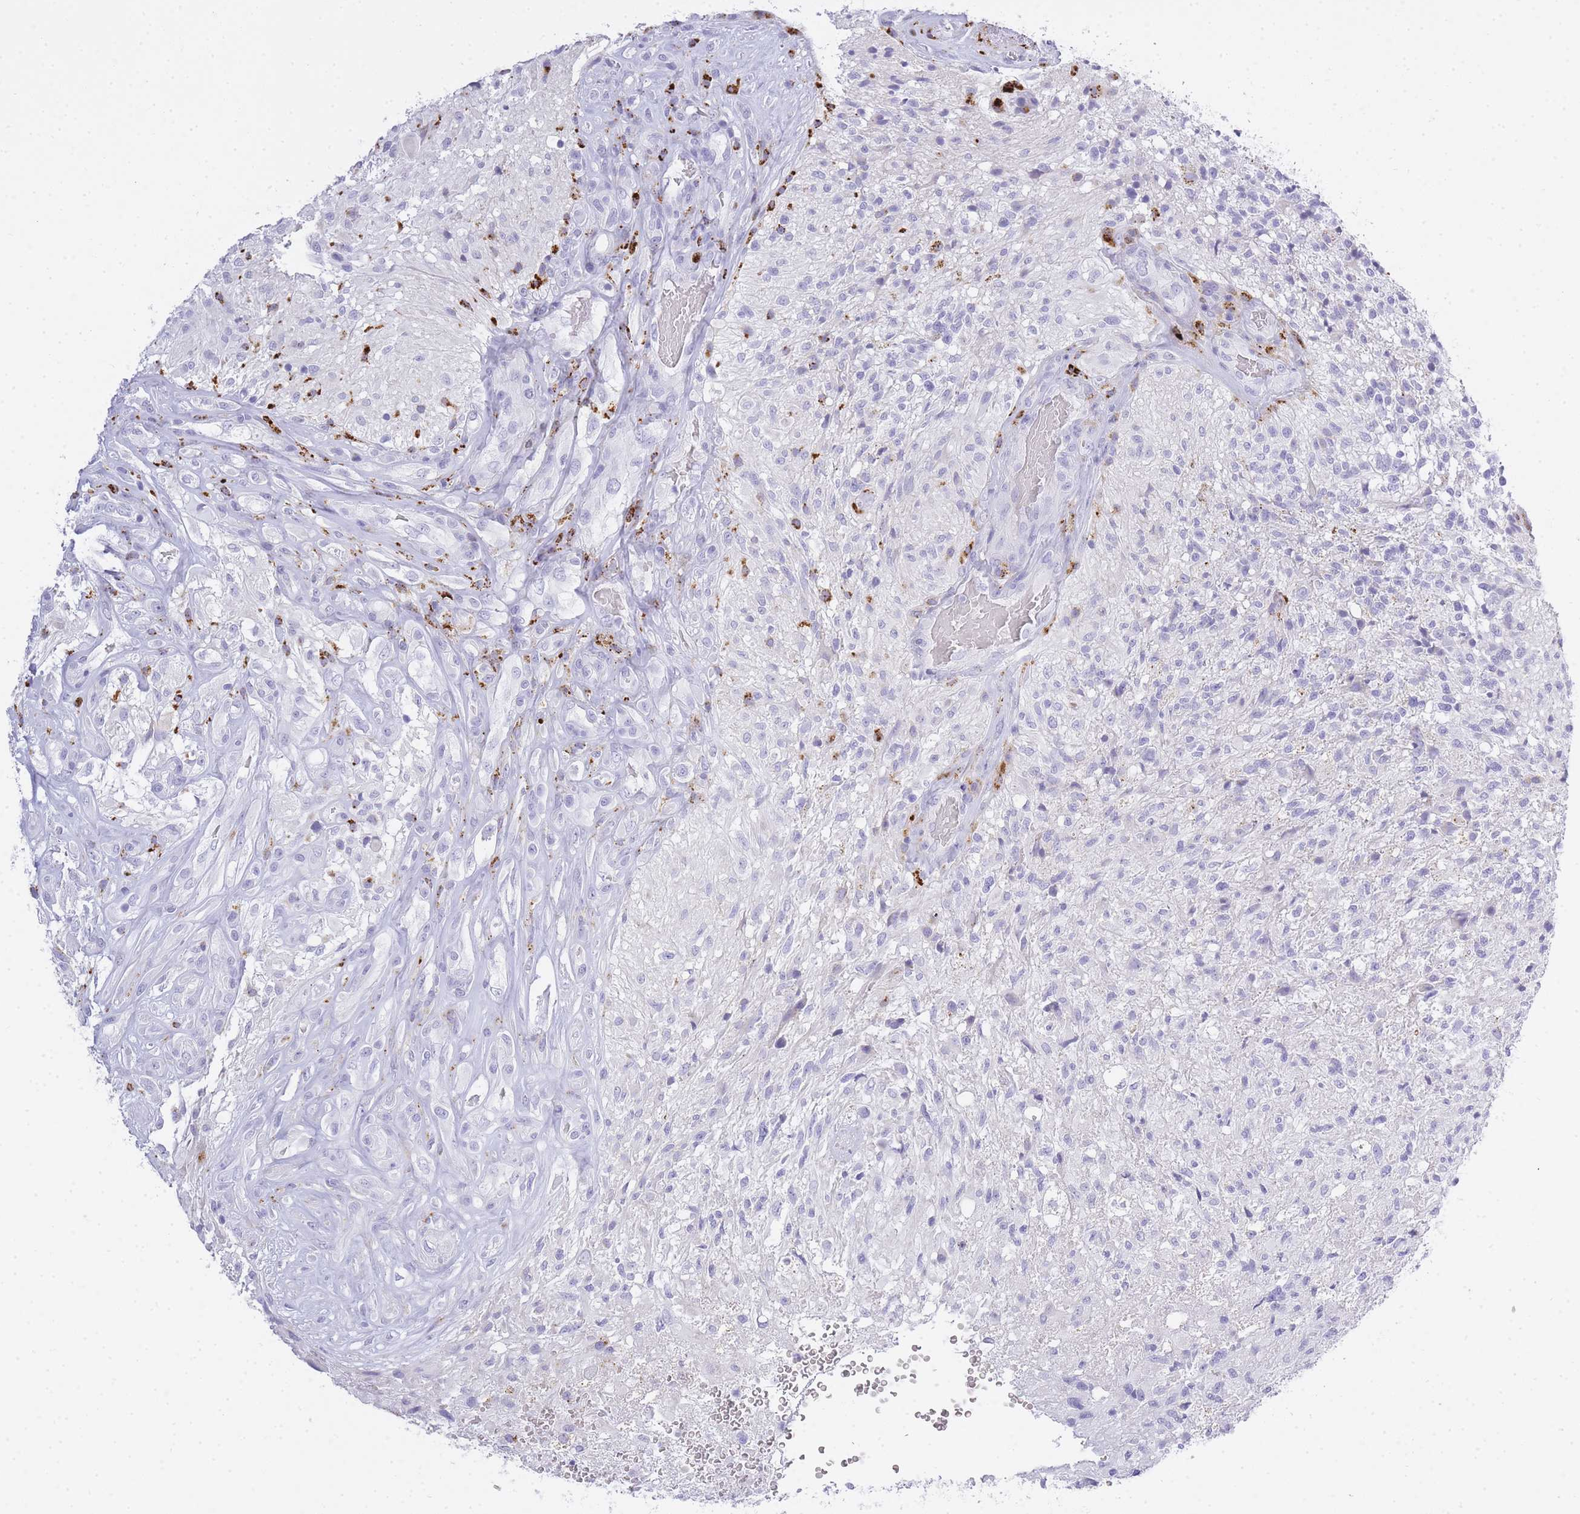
{"staining": {"intensity": "negative", "quantity": "none", "location": "none"}, "tissue": "glioma", "cell_type": "Tumor cells", "image_type": "cancer", "snomed": [{"axis": "morphology", "description": "Glioma, malignant, High grade"}, {"axis": "topography", "description": "Brain"}], "caption": "There is no significant positivity in tumor cells of malignant glioma (high-grade). (DAB (3,3'-diaminobenzidine) immunohistochemistry, high magnification).", "gene": "RHO", "patient": {"sex": "male", "age": 56}}